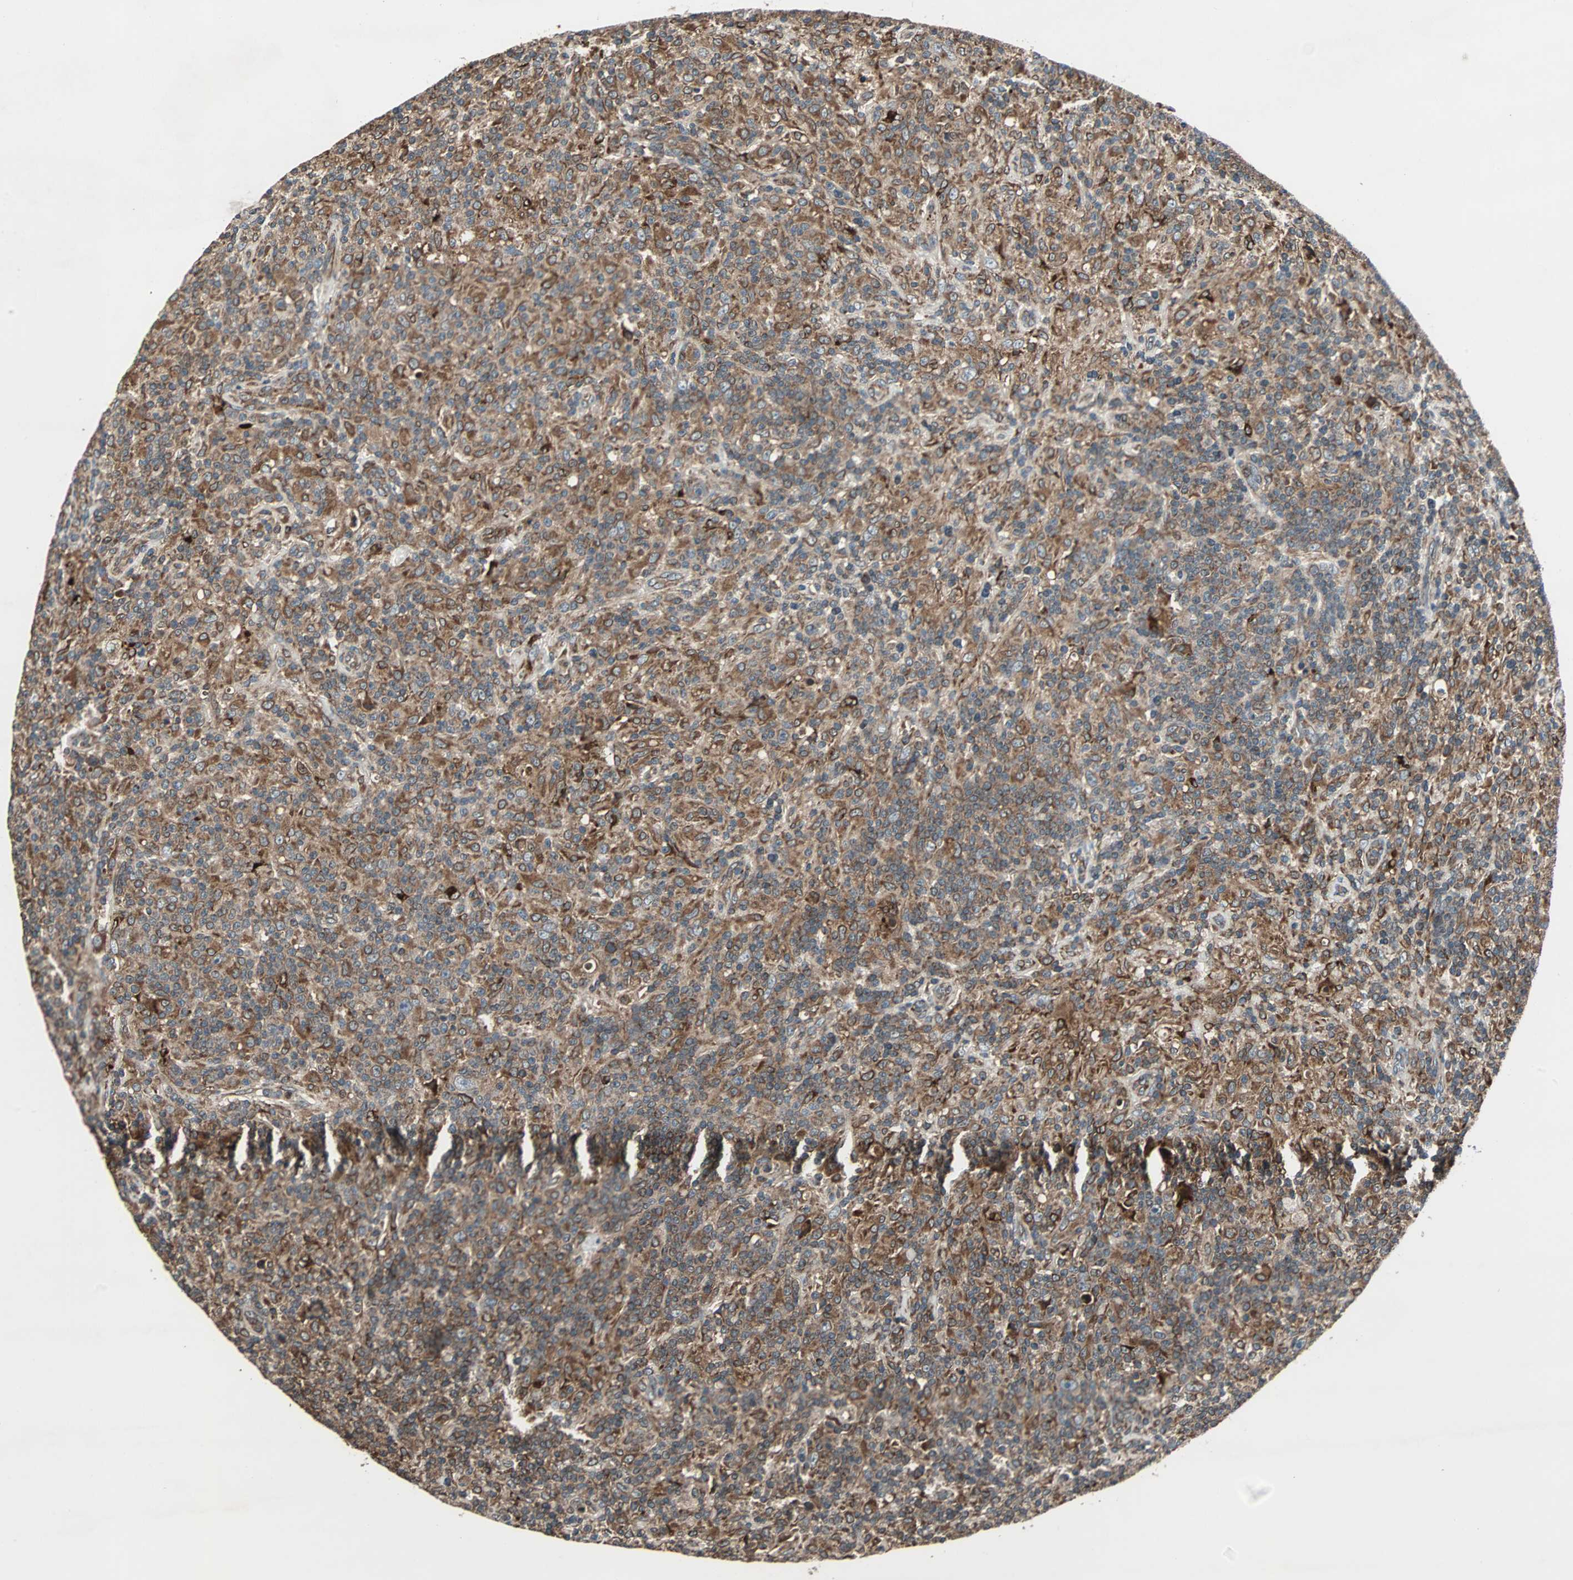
{"staining": {"intensity": "negative", "quantity": "none", "location": "none"}, "tissue": "lymphoma", "cell_type": "Tumor cells", "image_type": "cancer", "snomed": [{"axis": "morphology", "description": "Hodgkin's disease, NOS"}, {"axis": "topography", "description": "Lymph node"}], "caption": "The immunohistochemistry micrograph has no significant positivity in tumor cells of lymphoma tissue.", "gene": "RAB7A", "patient": {"sex": "male", "age": 70}}